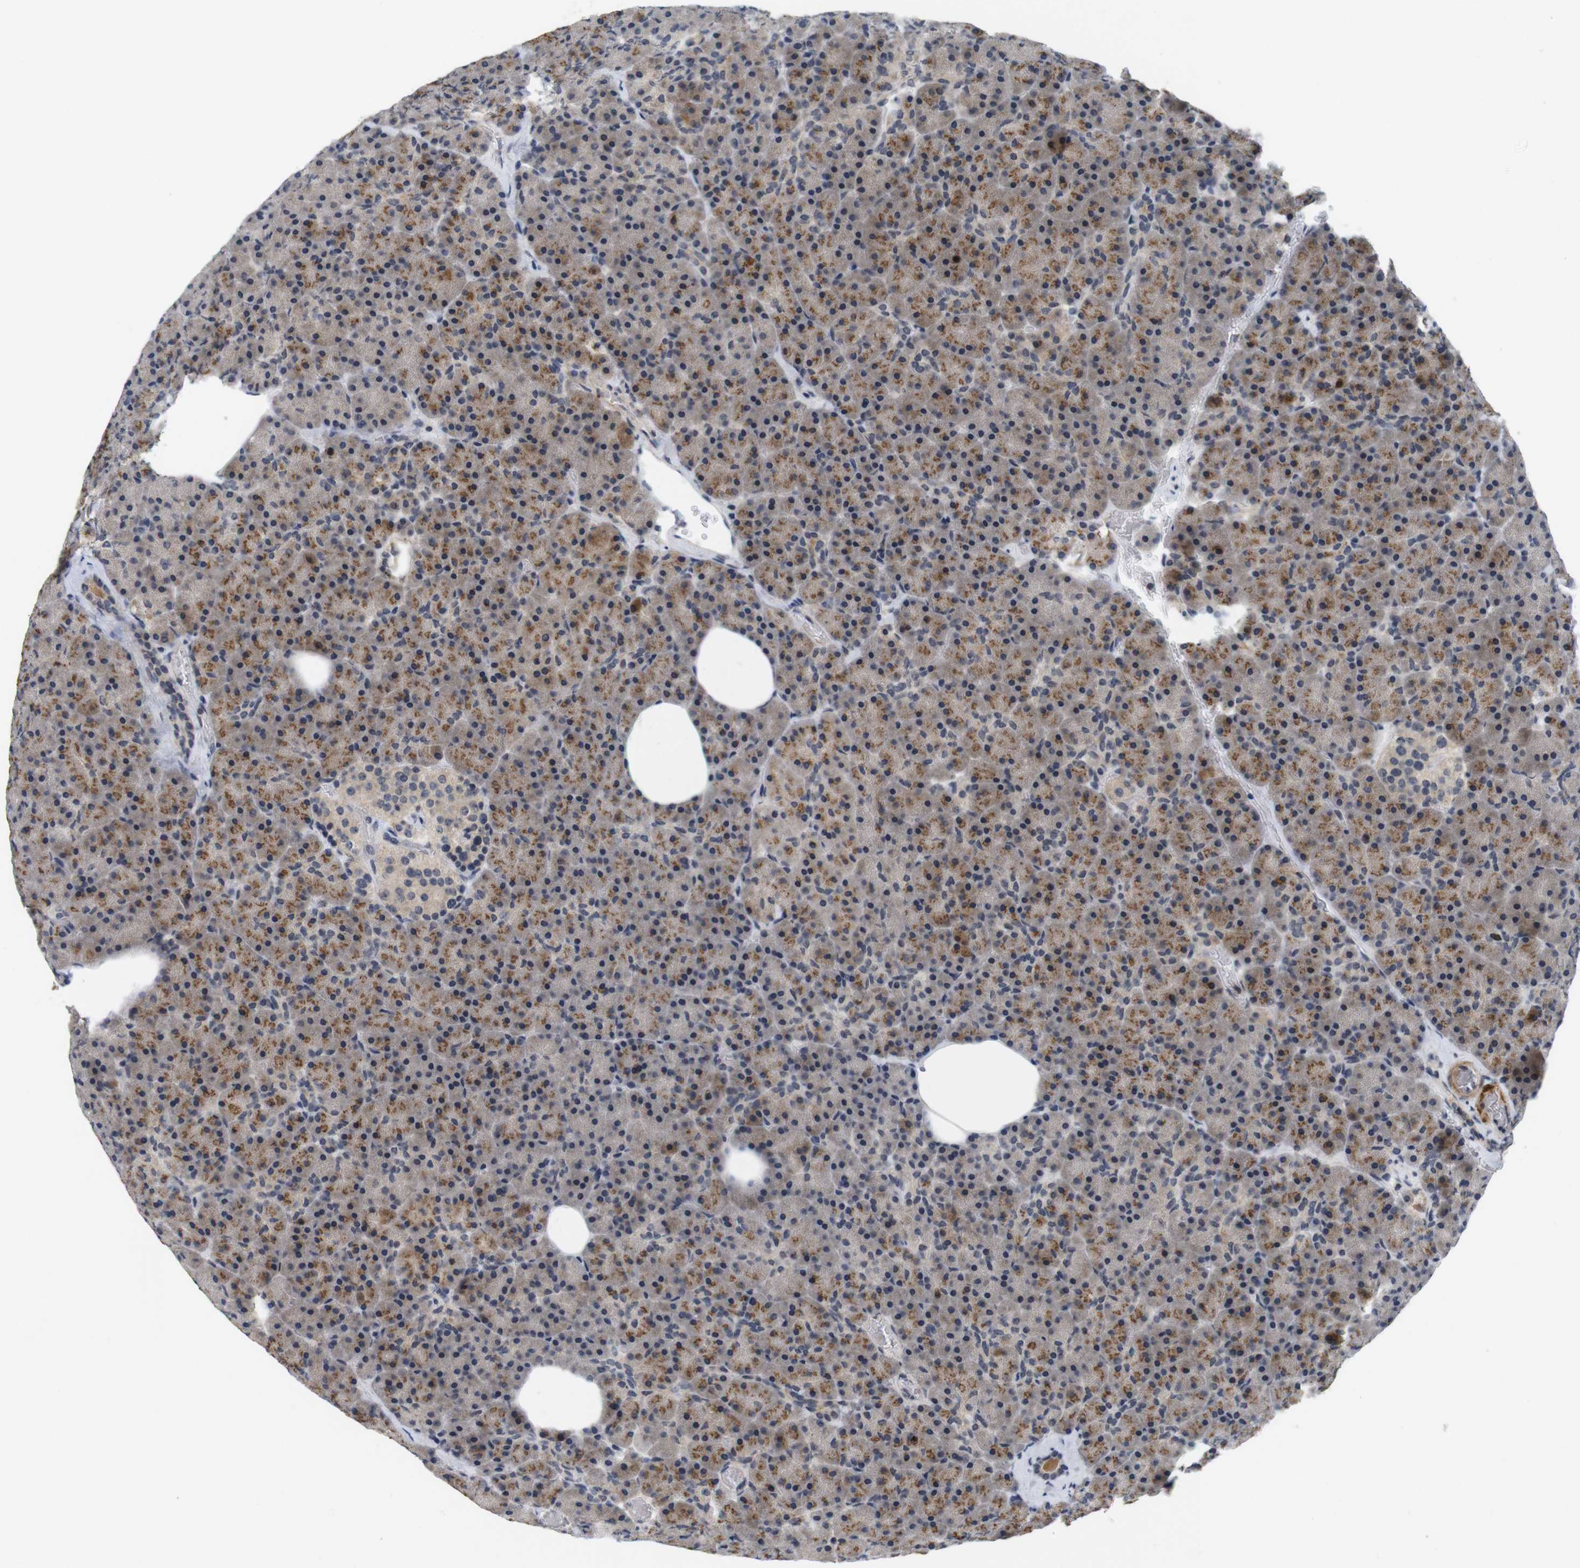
{"staining": {"intensity": "moderate", "quantity": "25%-75%", "location": "cytoplasmic/membranous"}, "tissue": "pancreas", "cell_type": "Exocrine glandular cells", "image_type": "normal", "snomed": [{"axis": "morphology", "description": "Normal tissue, NOS"}, {"axis": "topography", "description": "Pancreas"}], "caption": "Protein analysis of benign pancreas shows moderate cytoplasmic/membranous expression in about 25%-75% of exocrine glandular cells.", "gene": "SKP2", "patient": {"sex": "female", "age": 35}}